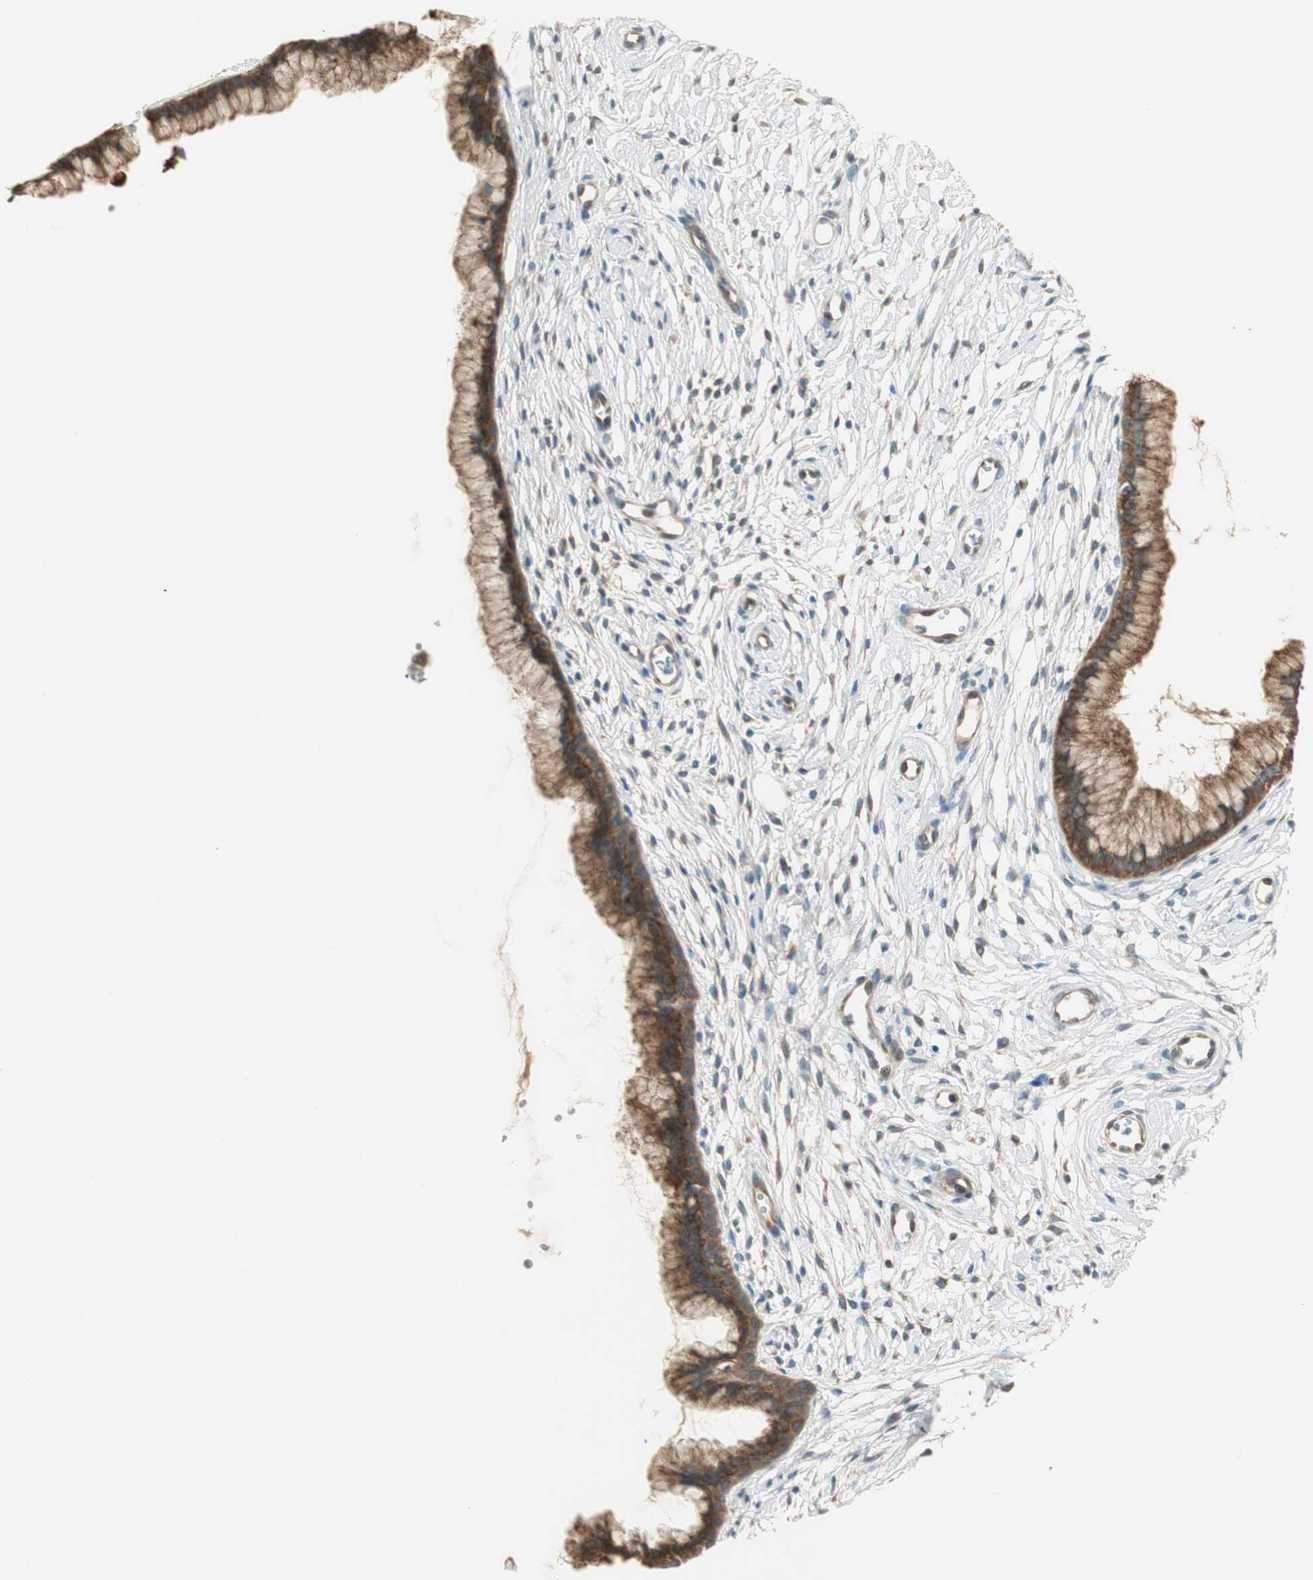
{"staining": {"intensity": "weak", "quantity": ">75%", "location": "cytoplasmic/membranous"}, "tissue": "cervix", "cell_type": "Glandular cells", "image_type": "normal", "snomed": [{"axis": "morphology", "description": "Normal tissue, NOS"}, {"axis": "topography", "description": "Cervix"}], "caption": "This is a photomicrograph of immunohistochemistry (IHC) staining of benign cervix, which shows weak staining in the cytoplasmic/membranous of glandular cells.", "gene": "IPO5", "patient": {"sex": "female", "age": 39}}